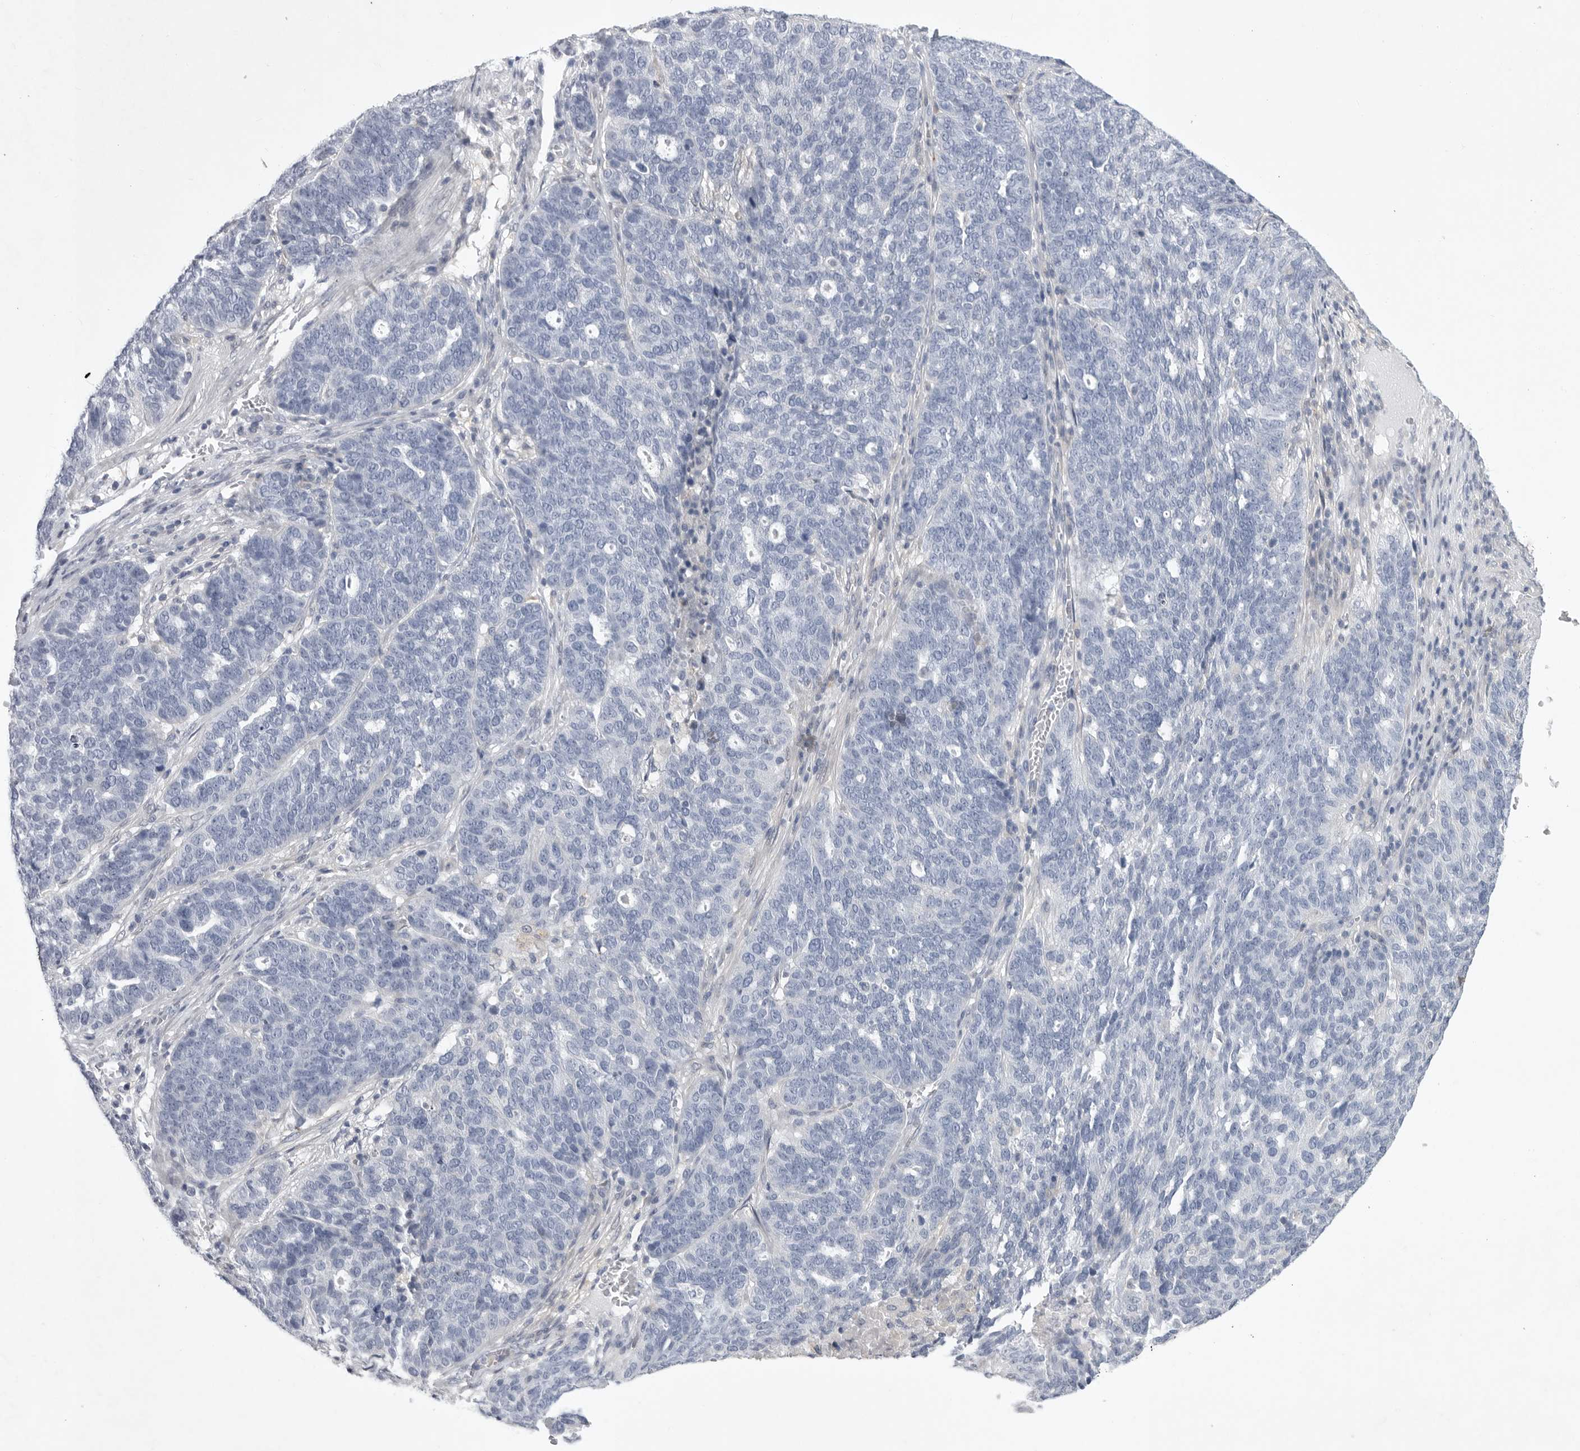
{"staining": {"intensity": "negative", "quantity": "none", "location": "none"}, "tissue": "ovarian cancer", "cell_type": "Tumor cells", "image_type": "cancer", "snomed": [{"axis": "morphology", "description": "Cystadenocarcinoma, serous, NOS"}, {"axis": "topography", "description": "Ovary"}], "caption": "A photomicrograph of human serous cystadenocarcinoma (ovarian) is negative for staining in tumor cells.", "gene": "SIGLEC10", "patient": {"sex": "female", "age": 59}}